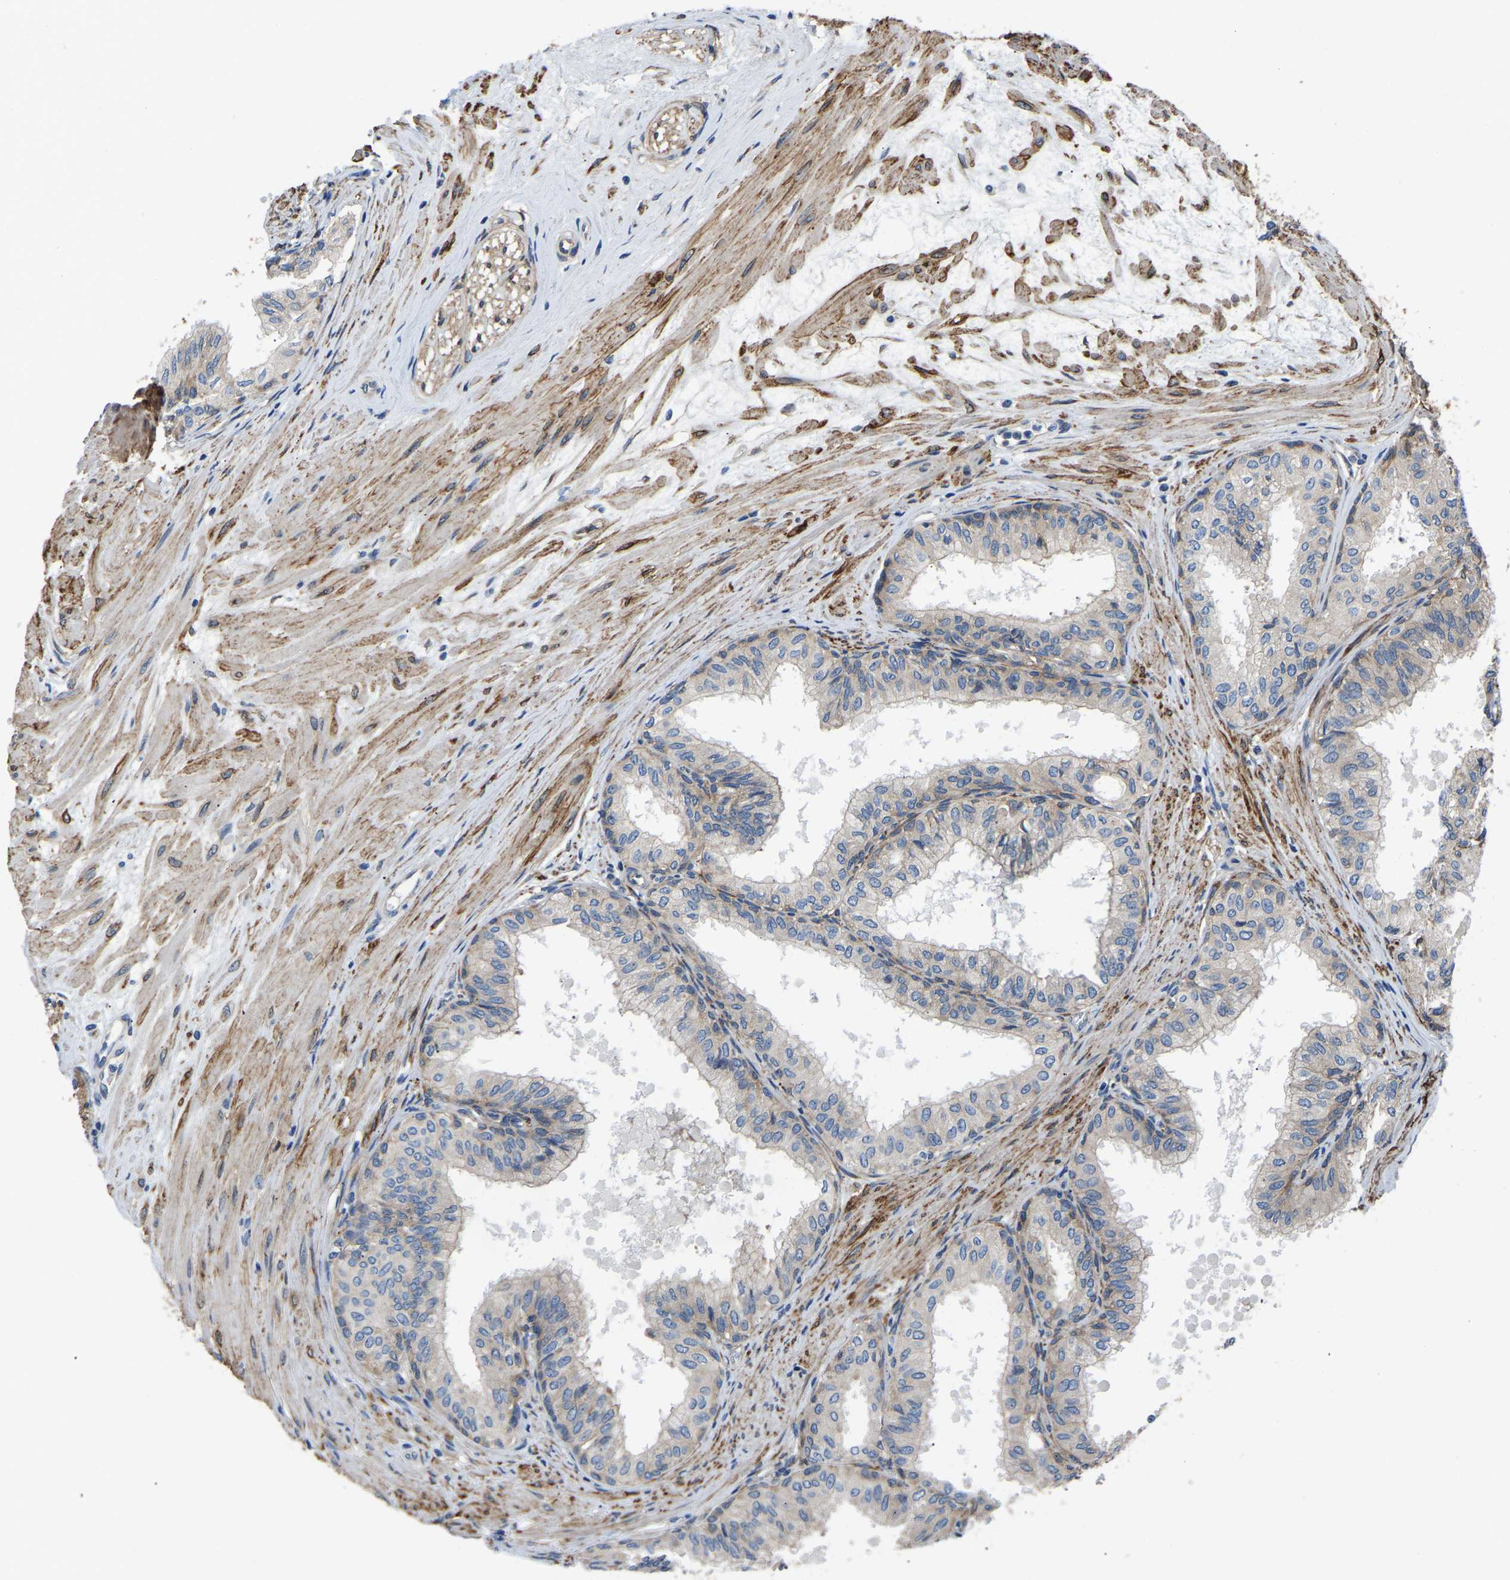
{"staining": {"intensity": "moderate", "quantity": "25%-75%", "location": "cytoplasmic/membranous"}, "tissue": "seminal vesicle", "cell_type": "Glandular cells", "image_type": "normal", "snomed": [{"axis": "morphology", "description": "Normal tissue, NOS"}, {"axis": "topography", "description": "Prostate"}, {"axis": "topography", "description": "Seminal veicle"}], "caption": "Moderate cytoplasmic/membranous expression is present in approximately 25%-75% of glandular cells in benign seminal vesicle. (Brightfield microscopy of DAB IHC at high magnification).", "gene": "ARL6IP5", "patient": {"sex": "male", "age": 60}}